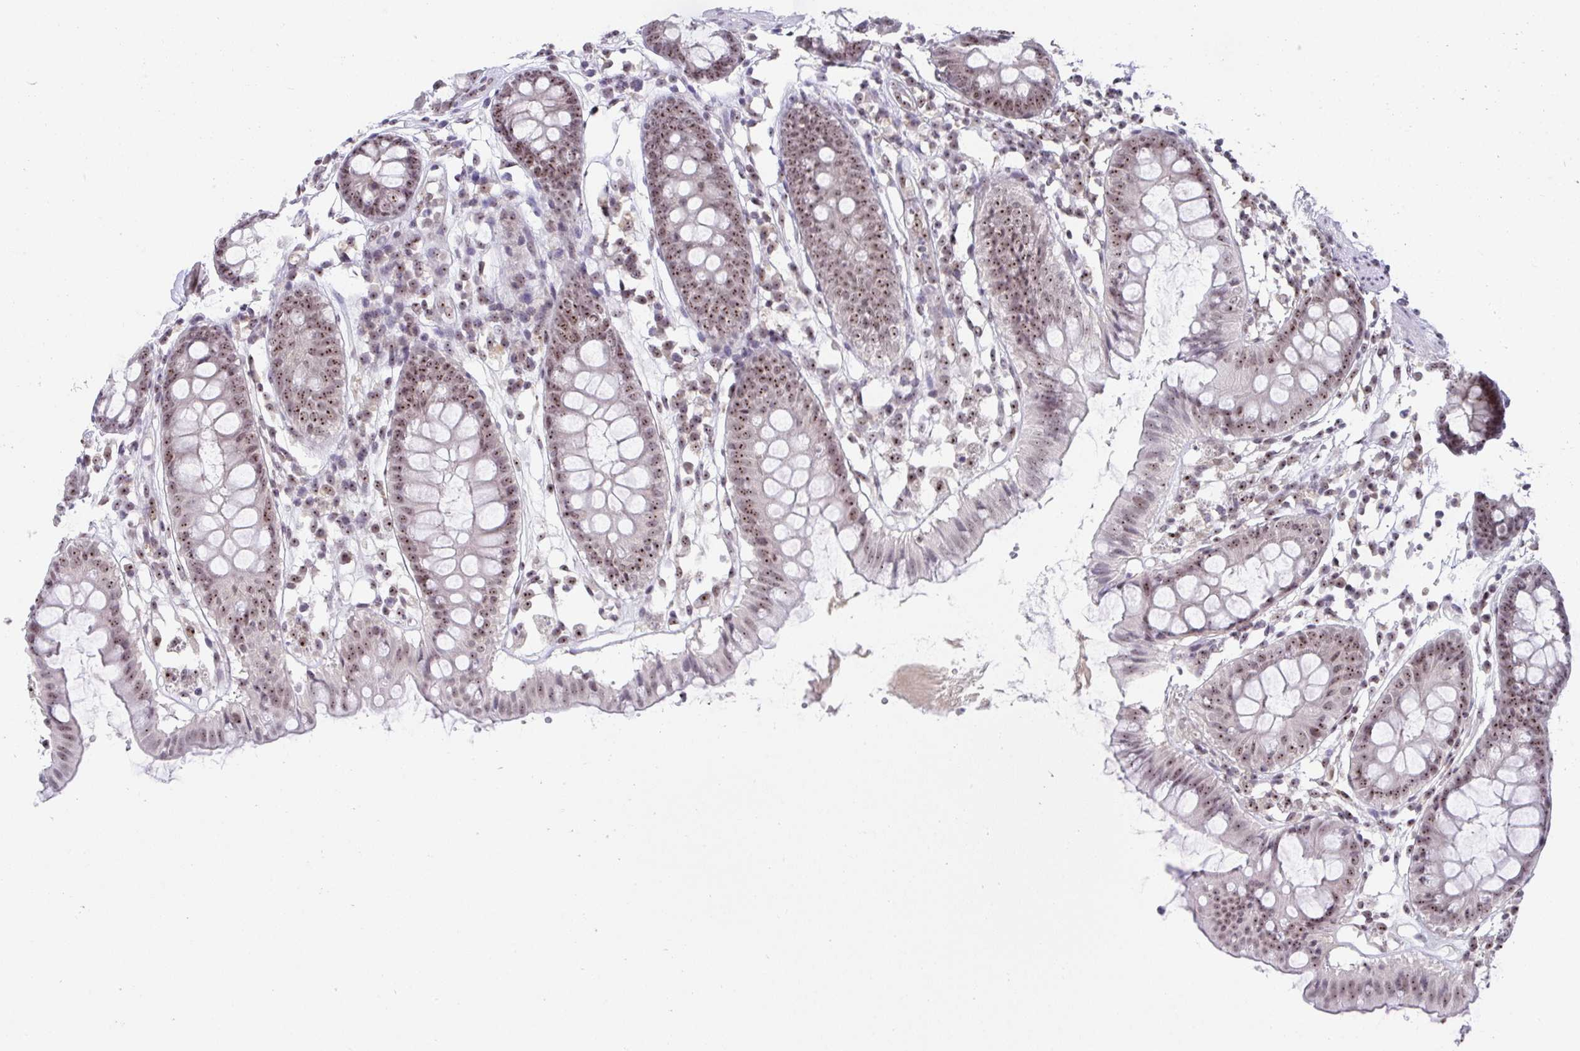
{"staining": {"intensity": "weak", "quantity": "<25%", "location": "nuclear"}, "tissue": "colon", "cell_type": "Endothelial cells", "image_type": "normal", "snomed": [{"axis": "morphology", "description": "Normal tissue, NOS"}, {"axis": "topography", "description": "Colon"}], "caption": "Benign colon was stained to show a protein in brown. There is no significant expression in endothelial cells. (DAB (3,3'-diaminobenzidine) IHC with hematoxylin counter stain).", "gene": "HIRA", "patient": {"sex": "female", "age": 84}}